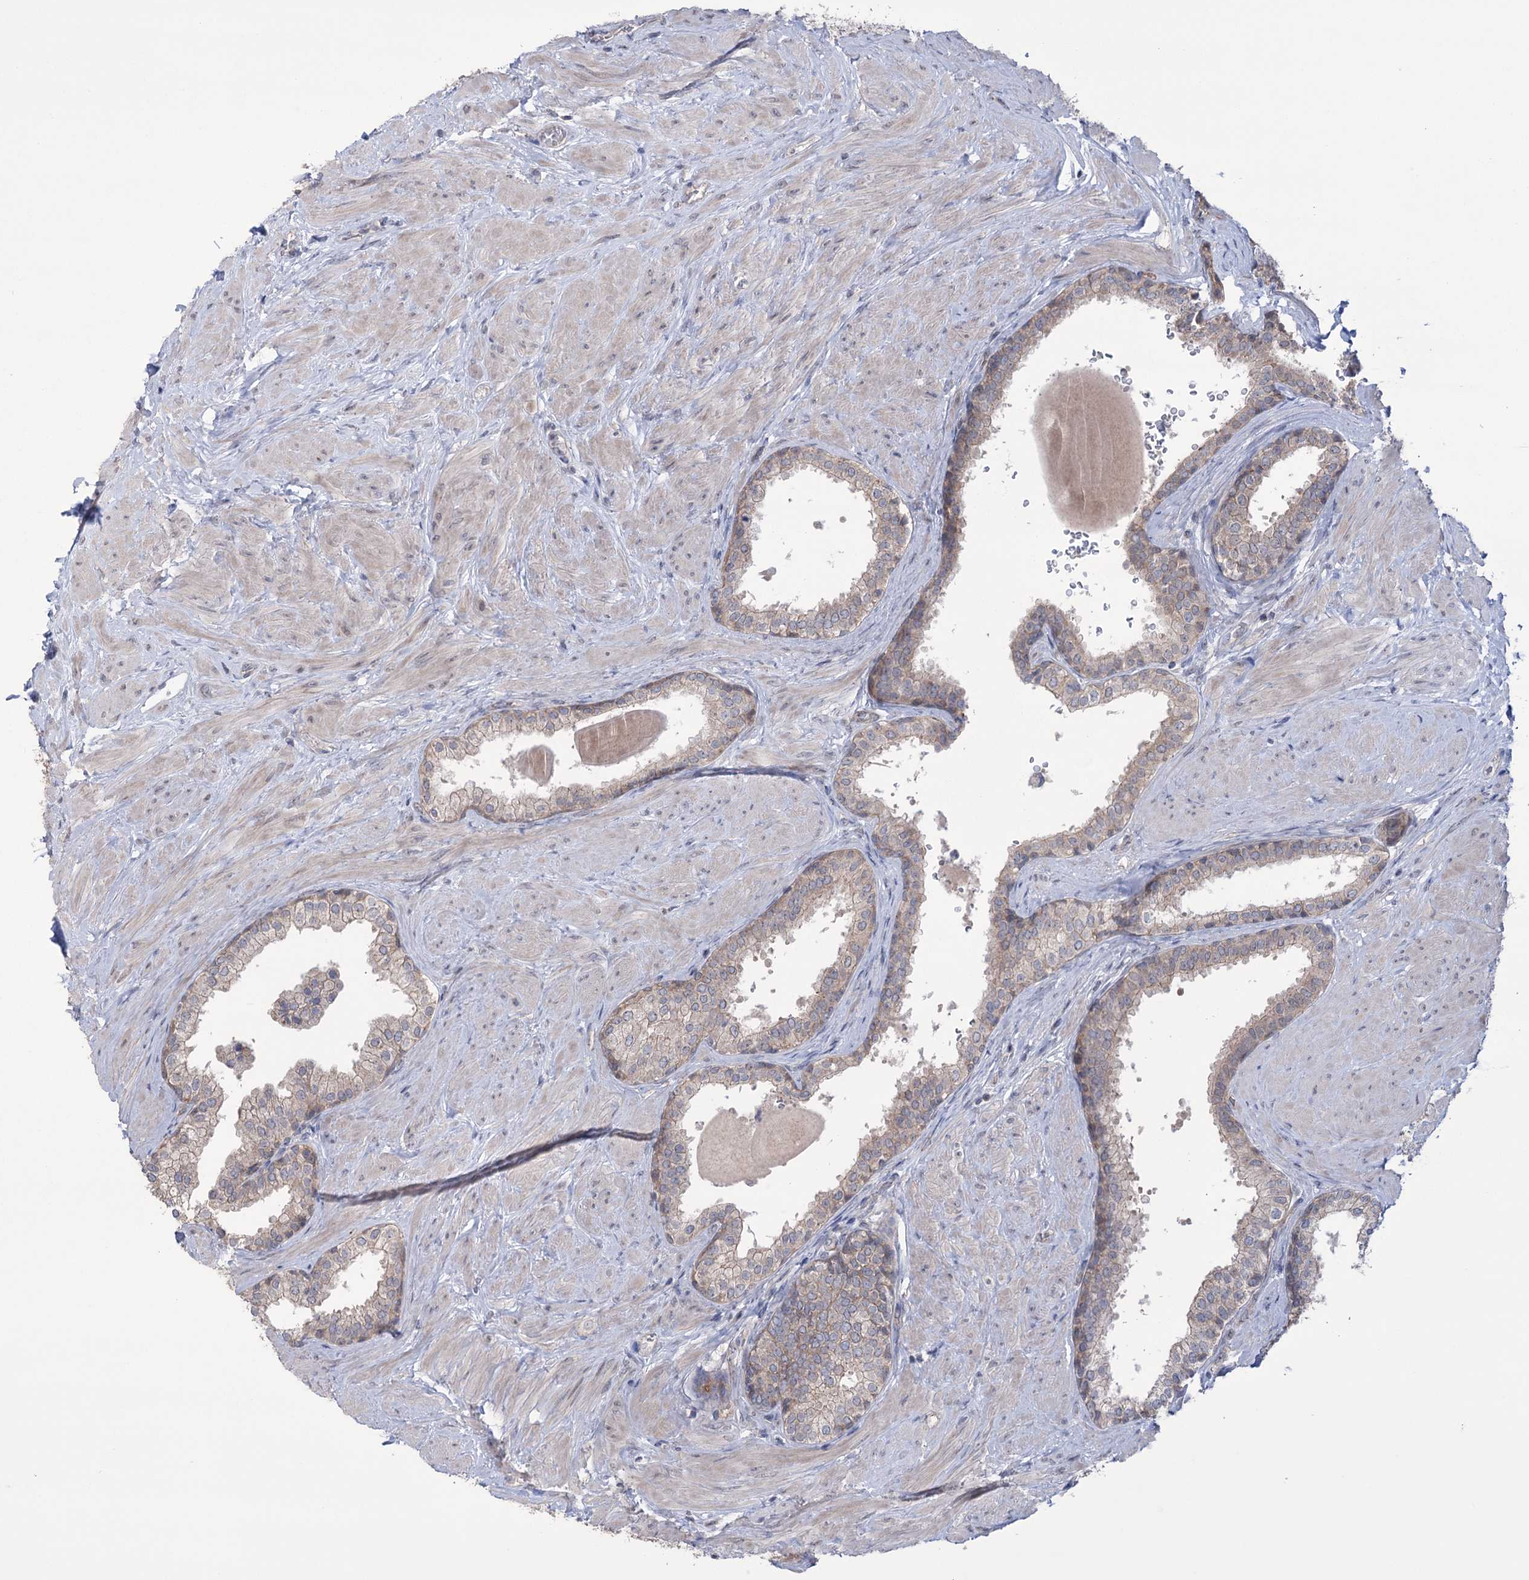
{"staining": {"intensity": "moderate", "quantity": "<25%", "location": "cytoplasmic/membranous"}, "tissue": "prostate", "cell_type": "Glandular cells", "image_type": "normal", "snomed": [{"axis": "morphology", "description": "Normal tissue, NOS"}, {"axis": "topography", "description": "Prostate"}], "caption": "Protein staining displays moderate cytoplasmic/membranous staining in approximately <25% of glandular cells in normal prostate. (brown staining indicates protein expression, while blue staining denotes nuclei).", "gene": "TRIM71", "patient": {"sex": "male", "age": 48}}